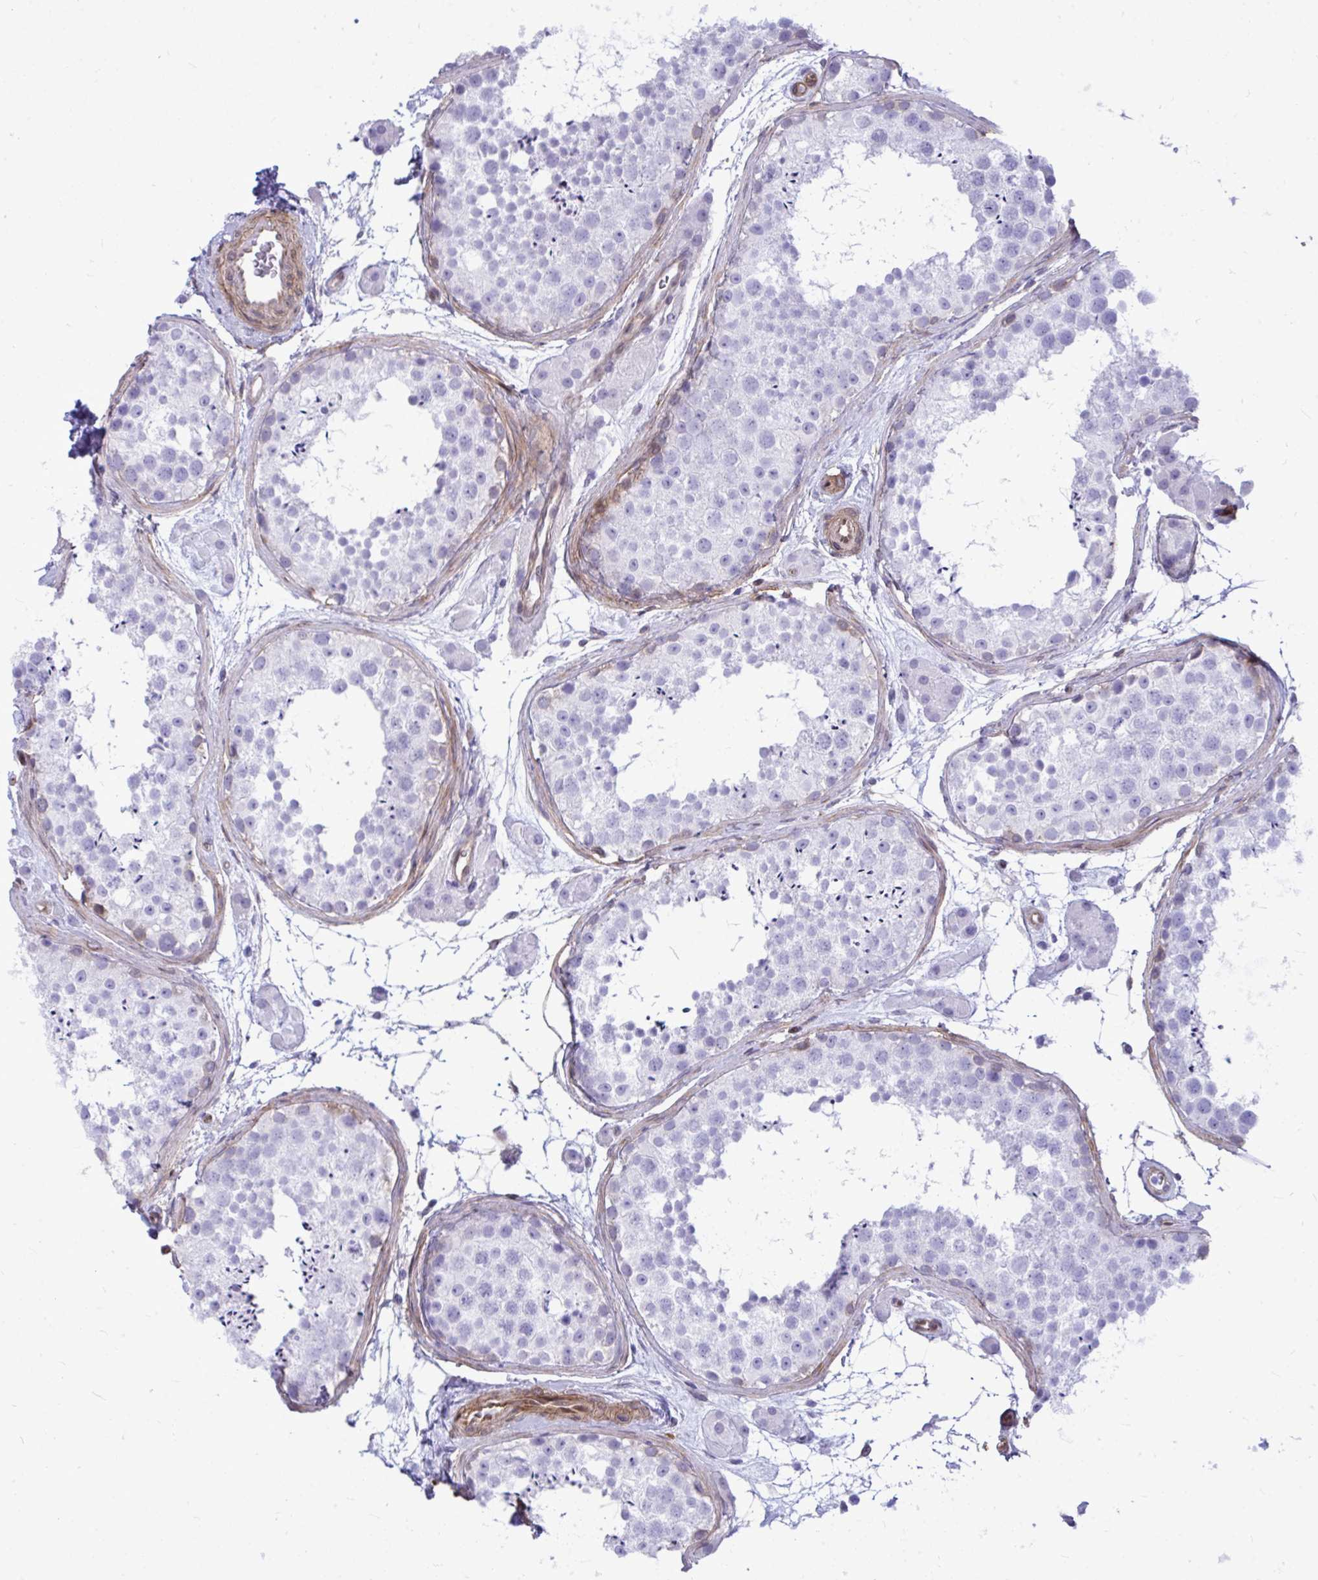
{"staining": {"intensity": "negative", "quantity": "none", "location": "none"}, "tissue": "testis", "cell_type": "Cells in seminiferous ducts", "image_type": "normal", "snomed": [{"axis": "morphology", "description": "Normal tissue, NOS"}, {"axis": "topography", "description": "Testis"}], "caption": "IHC of benign testis displays no staining in cells in seminiferous ducts.", "gene": "LIMS2", "patient": {"sex": "male", "age": 41}}